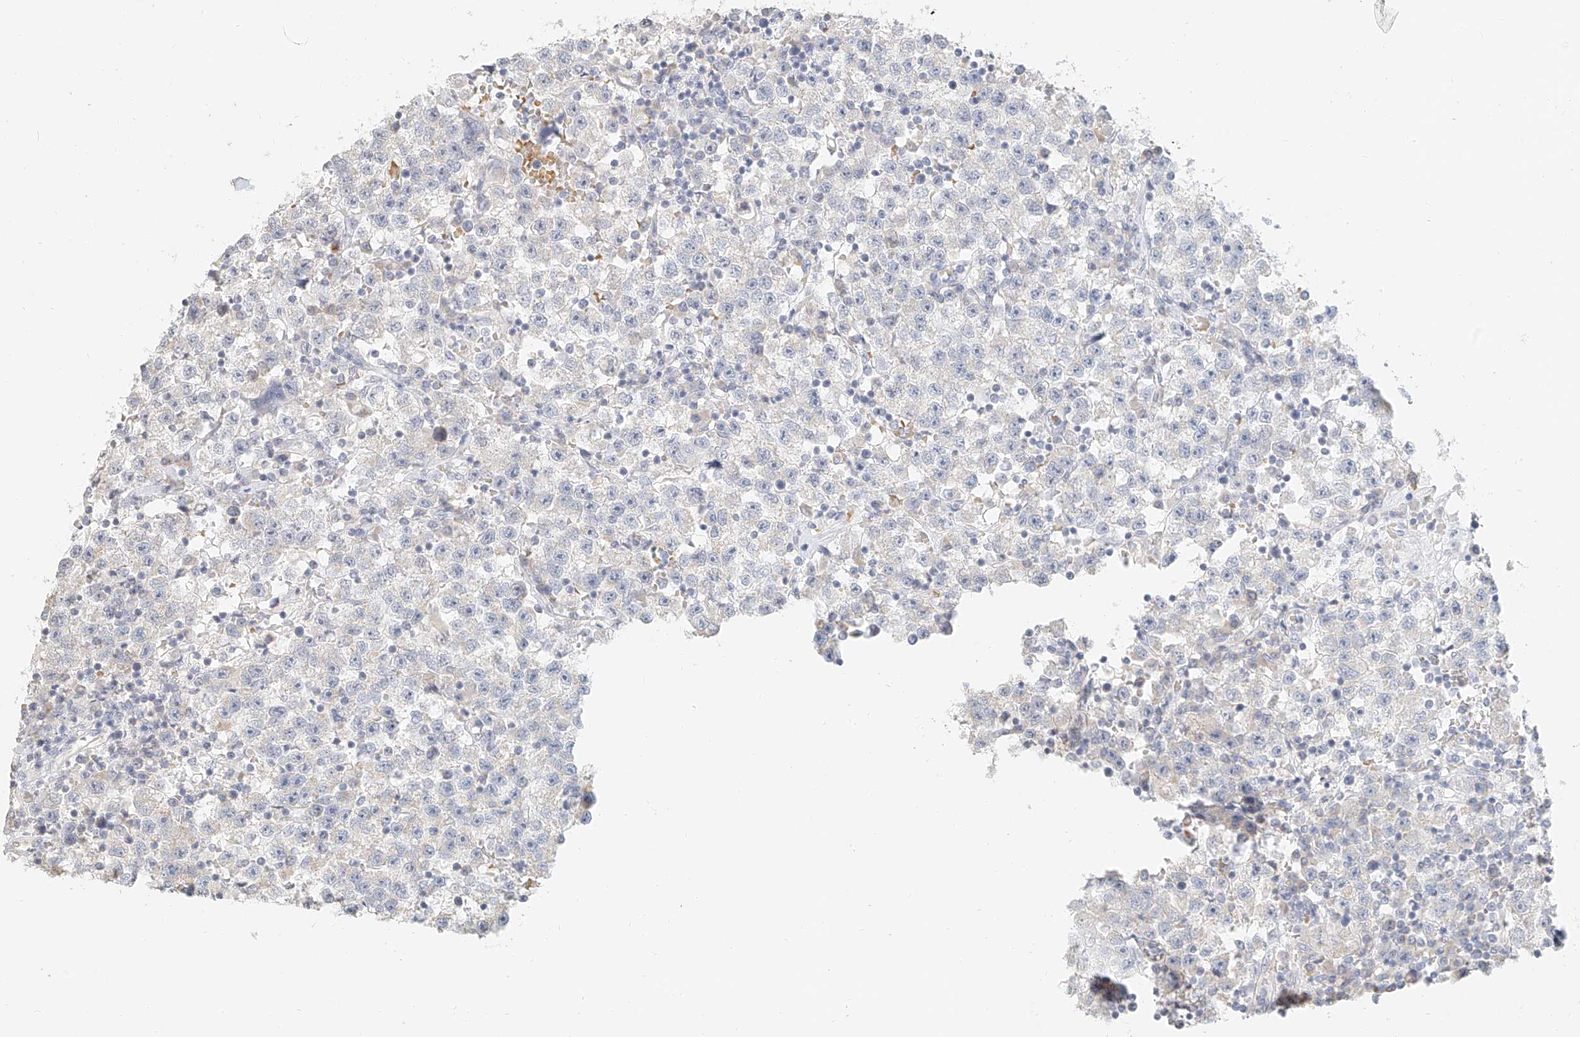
{"staining": {"intensity": "negative", "quantity": "none", "location": "none"}, "tissue": "testis cancer", "cell_type": "Tumor cells", "image_type": "cancer", "snomed": [{"axis": "morphology", "description": "Seminoma, NOS"}, {"axis": "topography", "description": "Testis"}], "caption": "Immunohistochemistry image of seminoma (testis) stained for a protein (brown), which exhibits no expression in tumor cells.", "gene": "CXorf58", "patient": {"sex": "male", "age": 22}}